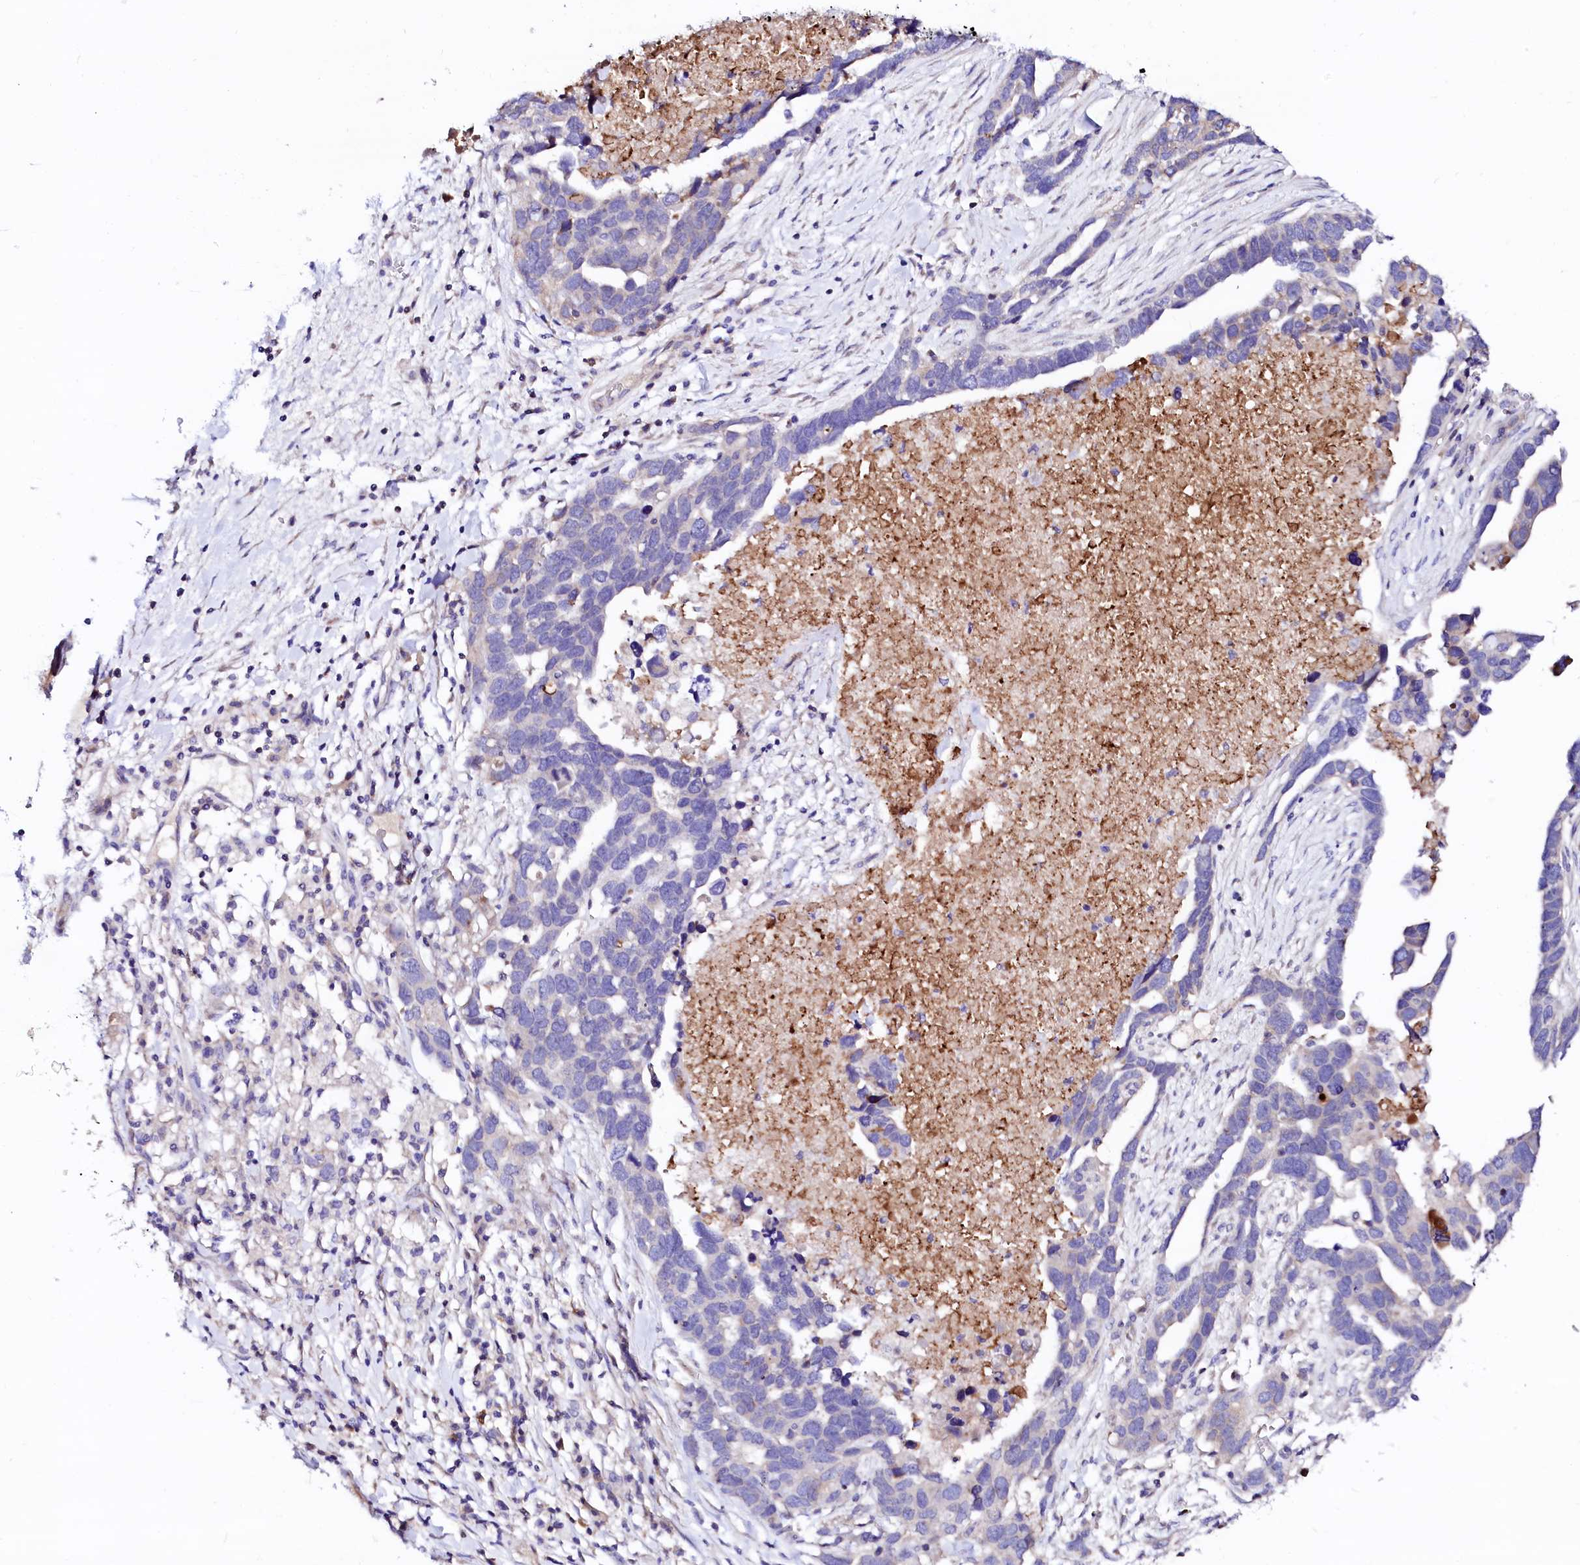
{"staining": {"intensity": "negative", "quantity": "none", "location": "none"}, "tissue": "ovarian cancer", "cell_type": "Tumor cells", "image_type": "cancer", "snomed": [{"axis": "morphology", "description": "Cystadenocarcinoma, serous, NOS"}, {"axis": "topography", "description": "Ovary"}], "caption": "DAB immunohistochemical staining of human ovarian serous cystadenocarcinoma shows no significant staining in tumor cells.", "gene": "BTBD16", "patient": {"sex": "female", "age": 54}}